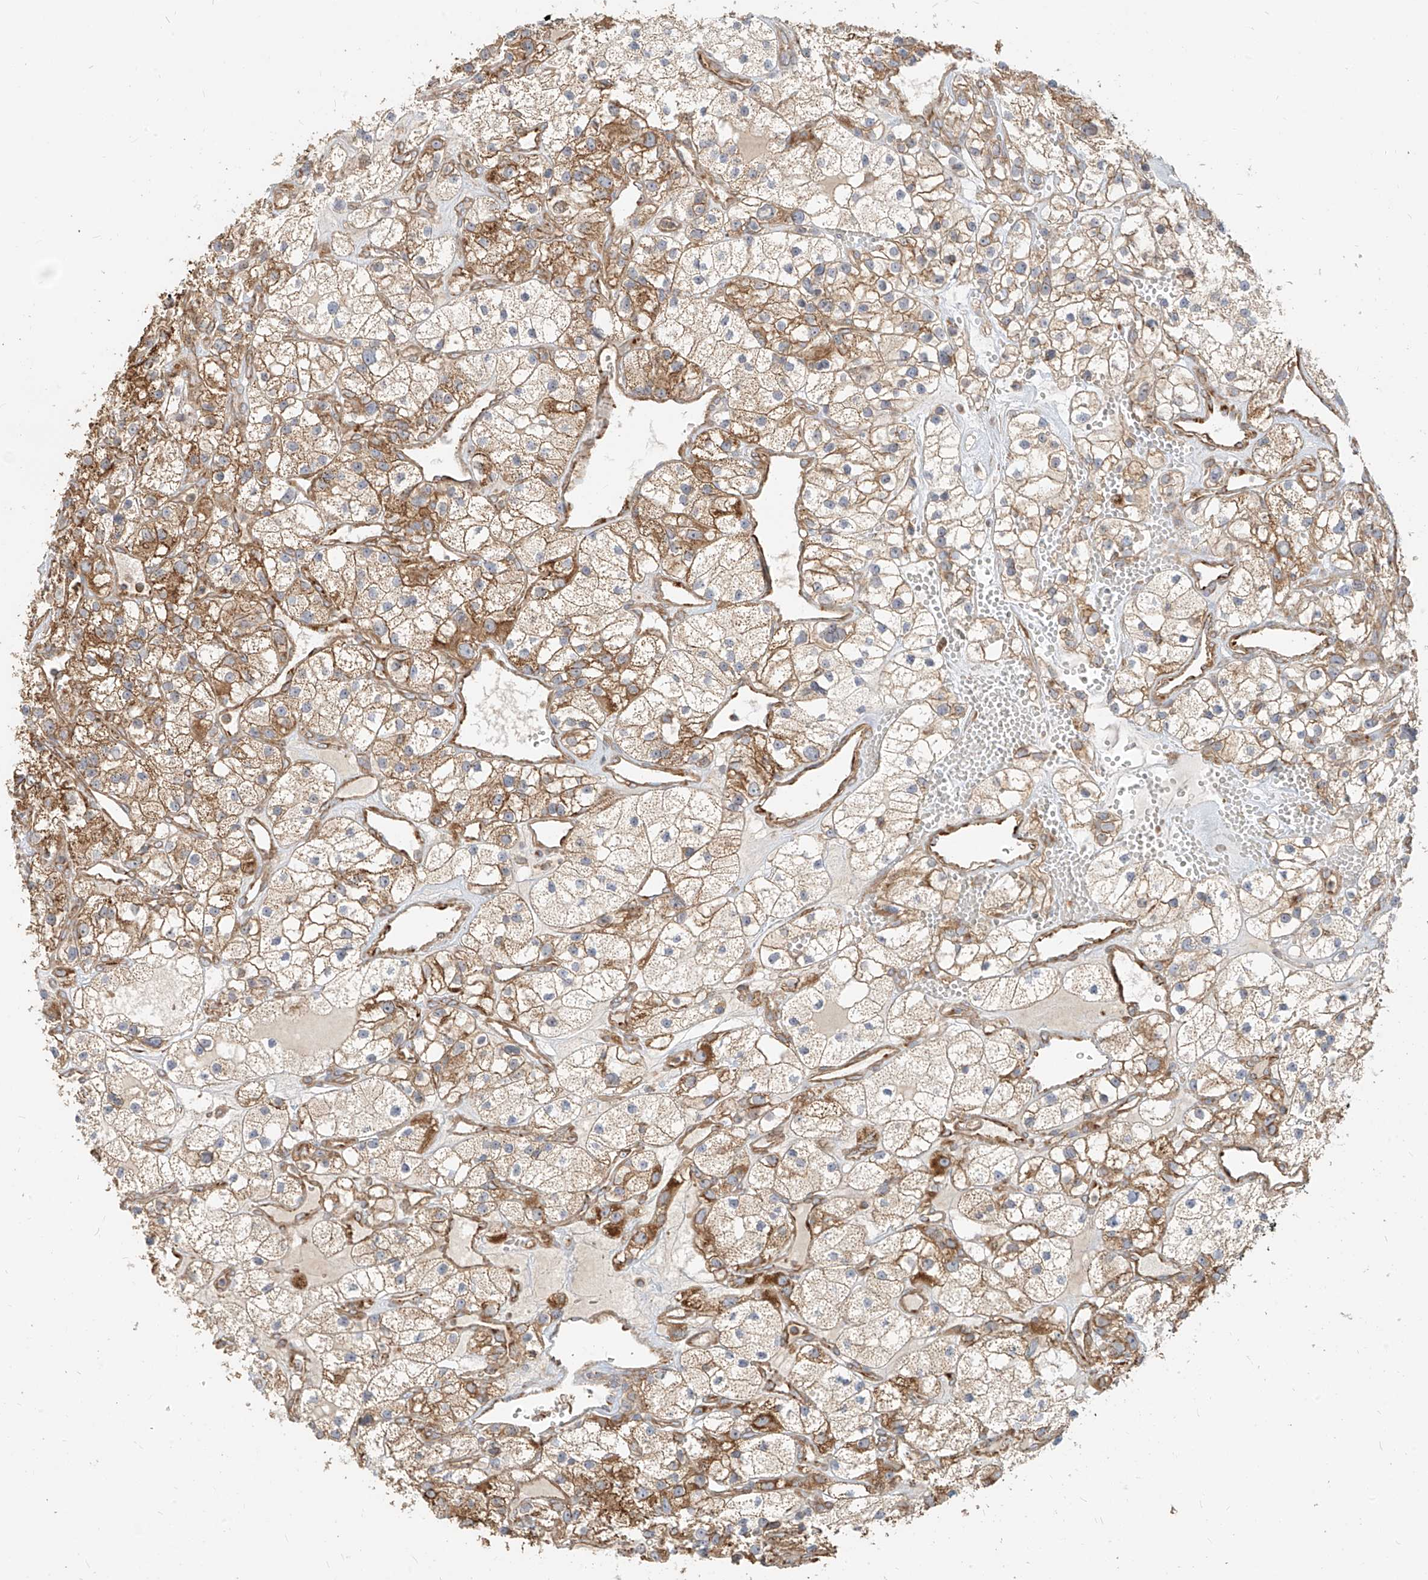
{"staining": {"intensity": "moderate", "quantity": "25%-75%", "location": "cytoplasmic/membranous"}, "tissue": "renal cancer", "cell_type": "Tumor cells", "image_type": "cancer", "snomed": [{"axis": "morphology", "description": "Adenocarcinoma, NOS"}, {"axis": "topography", "description": "Kidney"}], "caption": "High-power microscopy captured an immunohistochemistry photomicrograph of renal cancer (adenocarcinoma), revealing moderate cytoplasmic/membranous positivity in about 25%-75% of tumor cells.", "gene": "PLCL1", "patient": {"sex": "female", "age": 57}}